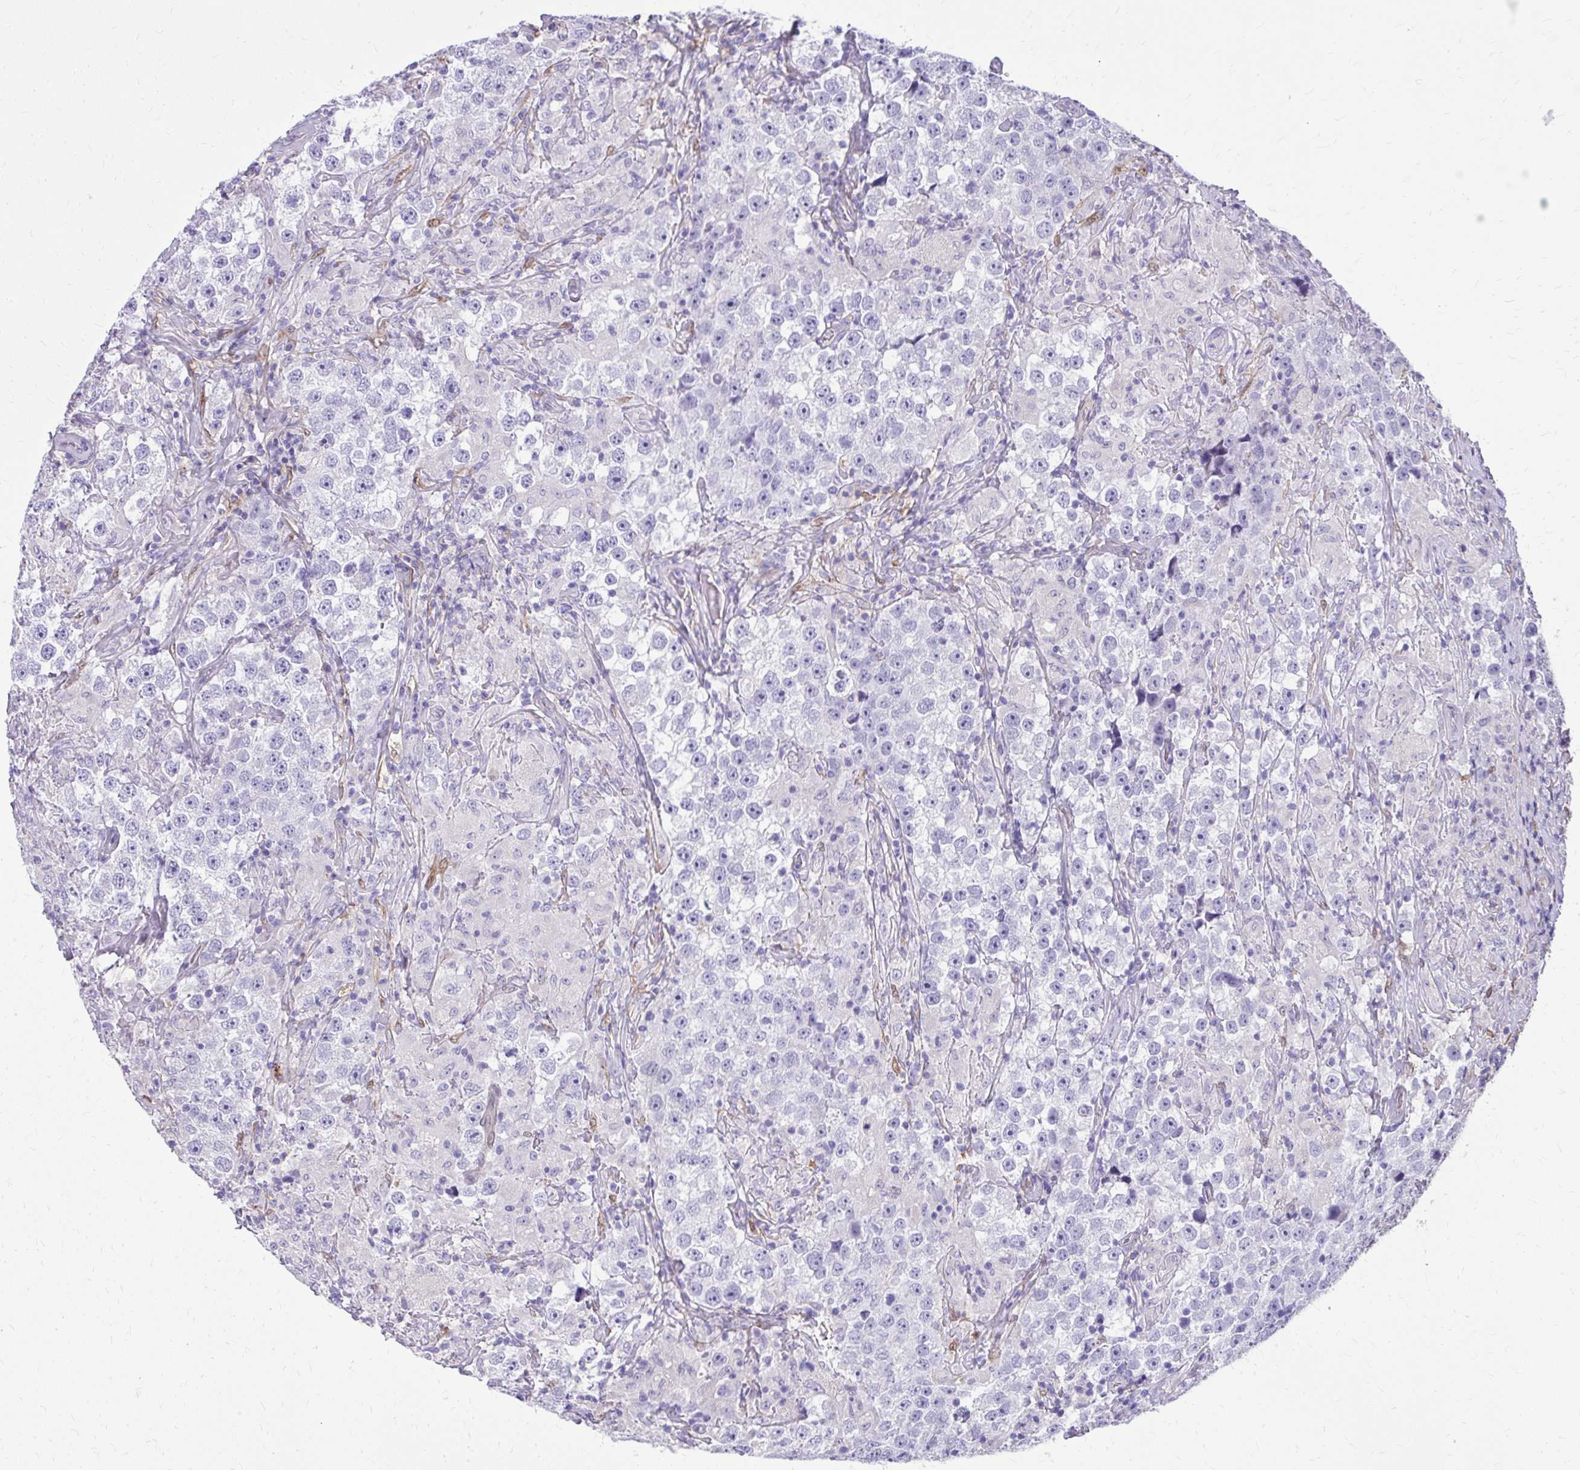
{"staining": {"intensity": "negative", "quantity": "none", "location": "none"}, "tissue": "testis cancer", "cell_type": "Tumor cells", "image_type": "cancer", "snomed": [{"axis": "morphology", "description": "Seminoma, NOS"}, {"axis": "topography", "description": "Testis"}], "caption": "This is an immunohistochemistry photomicrograph of testis cancer. There is no staining in tumor cells.", "gene": "NNMT", "patient": {"sex": "male", "age": 46}}